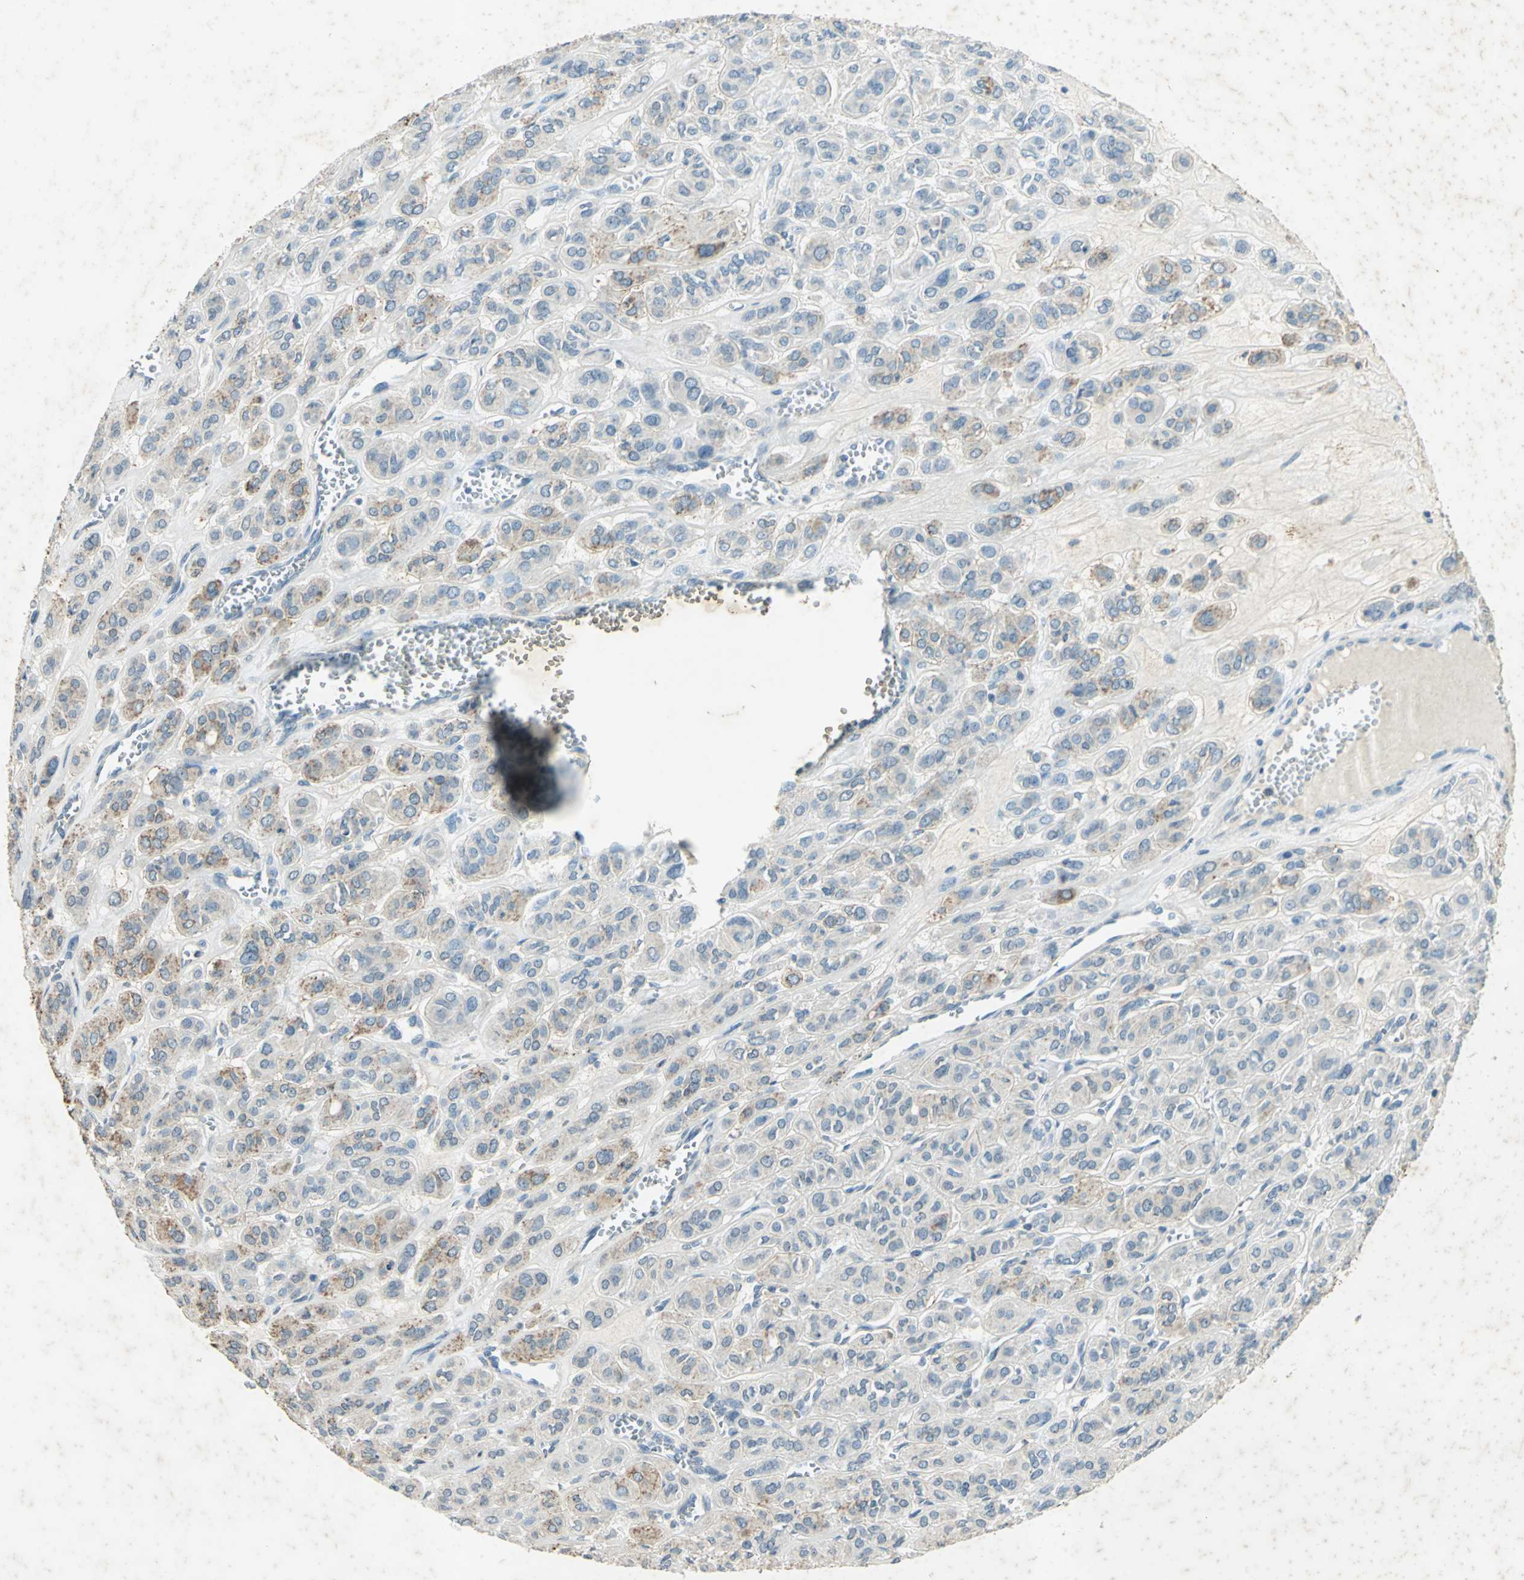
{"staining": {"intensity": "moderate", "quantity": "<25%", "location": "cytoplasmic/membranous"}, "tissue": "thyroid cancer", "cell_type": "Tumor cells", "image_type": "cancer", "snomed": [{"axis": "morphology", "description": "Follicular adenoma carcinoma, NOS"}, {"axis": "topography", "description": "Thyroid gland"}], "caption": "Thyroid follicular adenoma carcinoma tissue demonstrates moderate cytoplasmic/membranous expression in about <25% of tumor cells", "gene": "CAMK2B", "patient": {"sex": "female", "age": 71}}